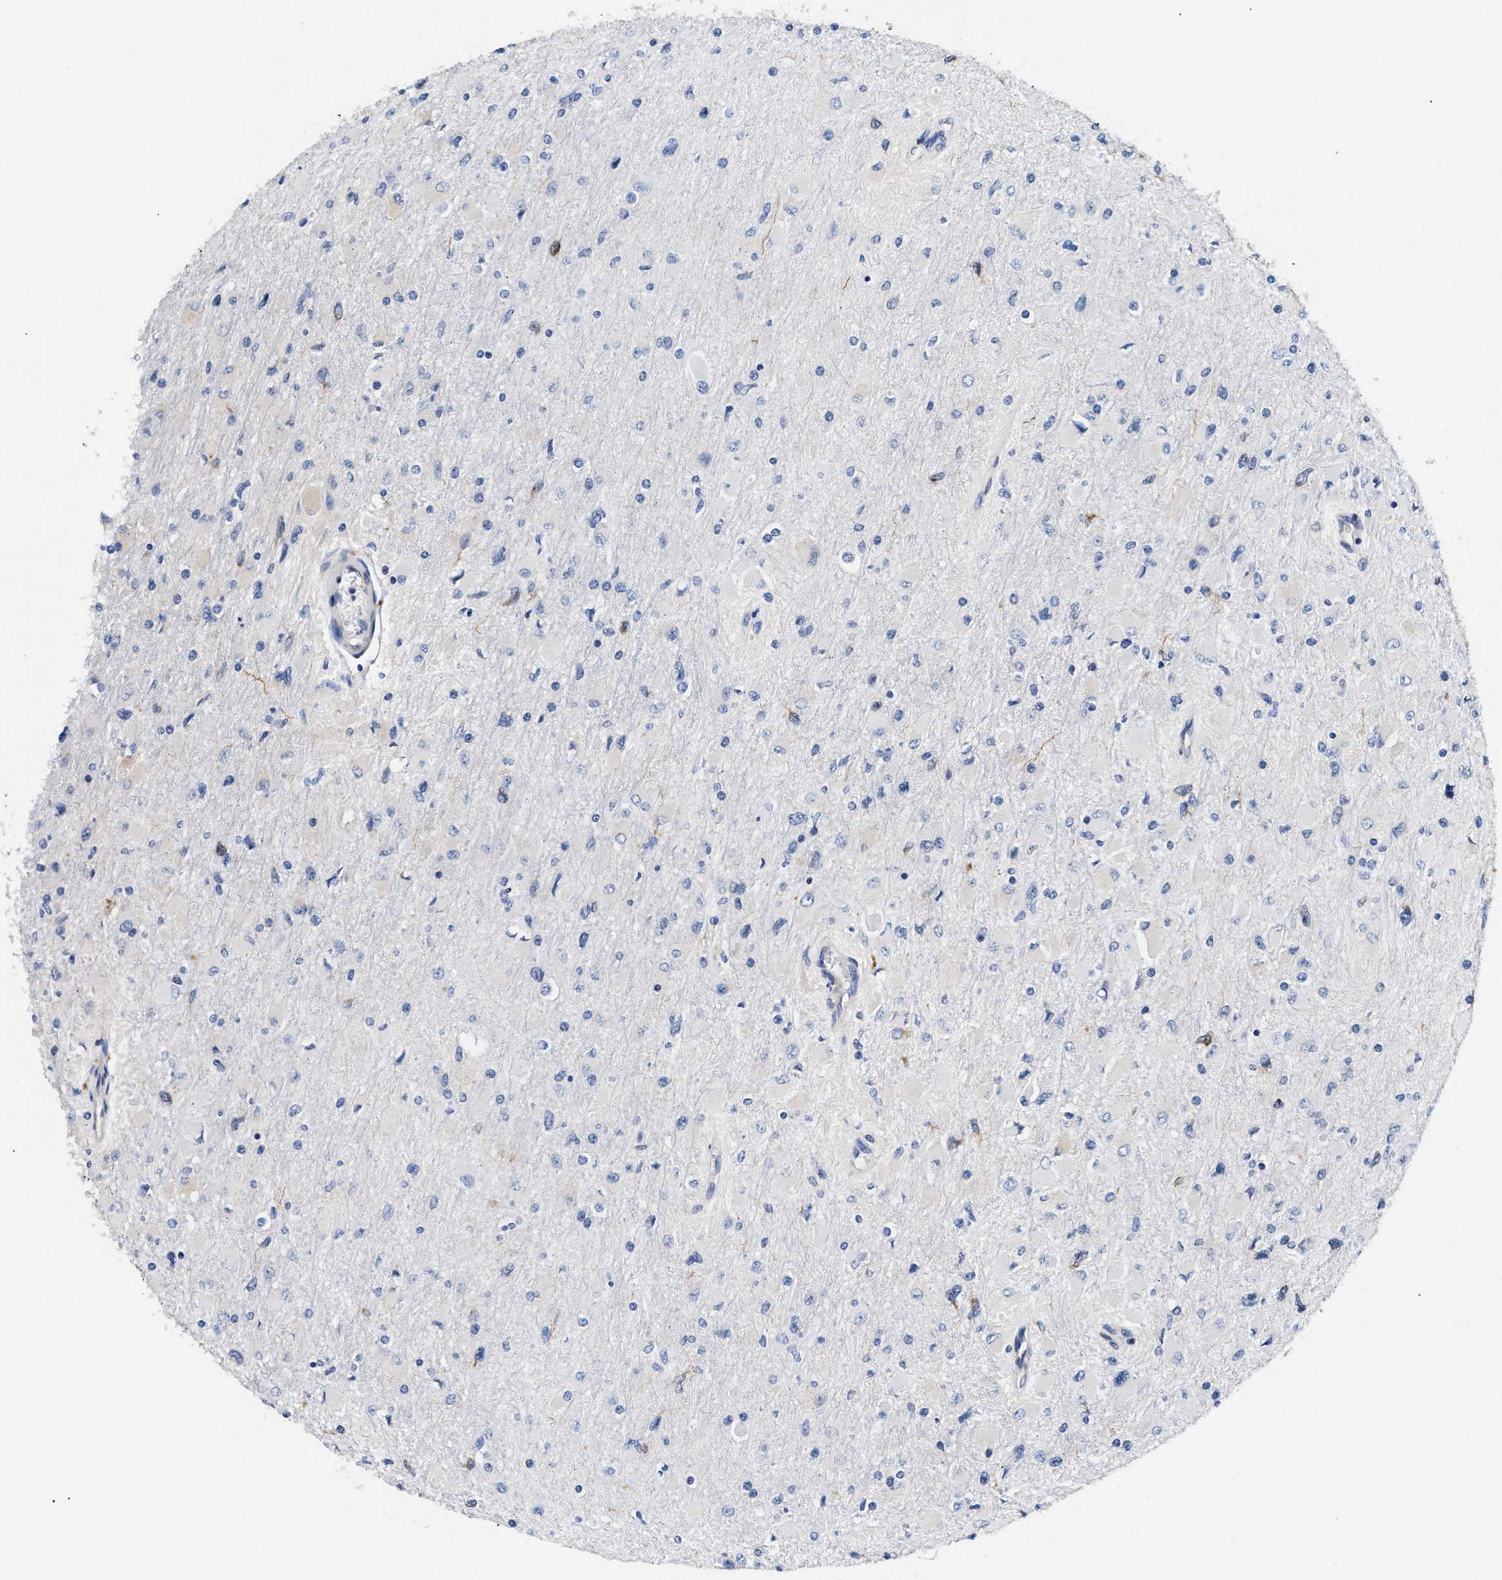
{"staining": {"intensity": "negative", "quantity": "none", "location": "none"}, "tissue": "glioma", "cell_type": "Tumor cells", "image_type": "cancer", "snomed": [{"axis": "morphology", "description": "Glioma, malignant, High grade"}, {"axis": "topography", "description": "Cerebral cortex"}], "caption": "IHC of human malignant high-grade glioma shows no staining in tumor cells.", "gene": "ACADVL", "patient": {"sex": "female", "age": 36}}